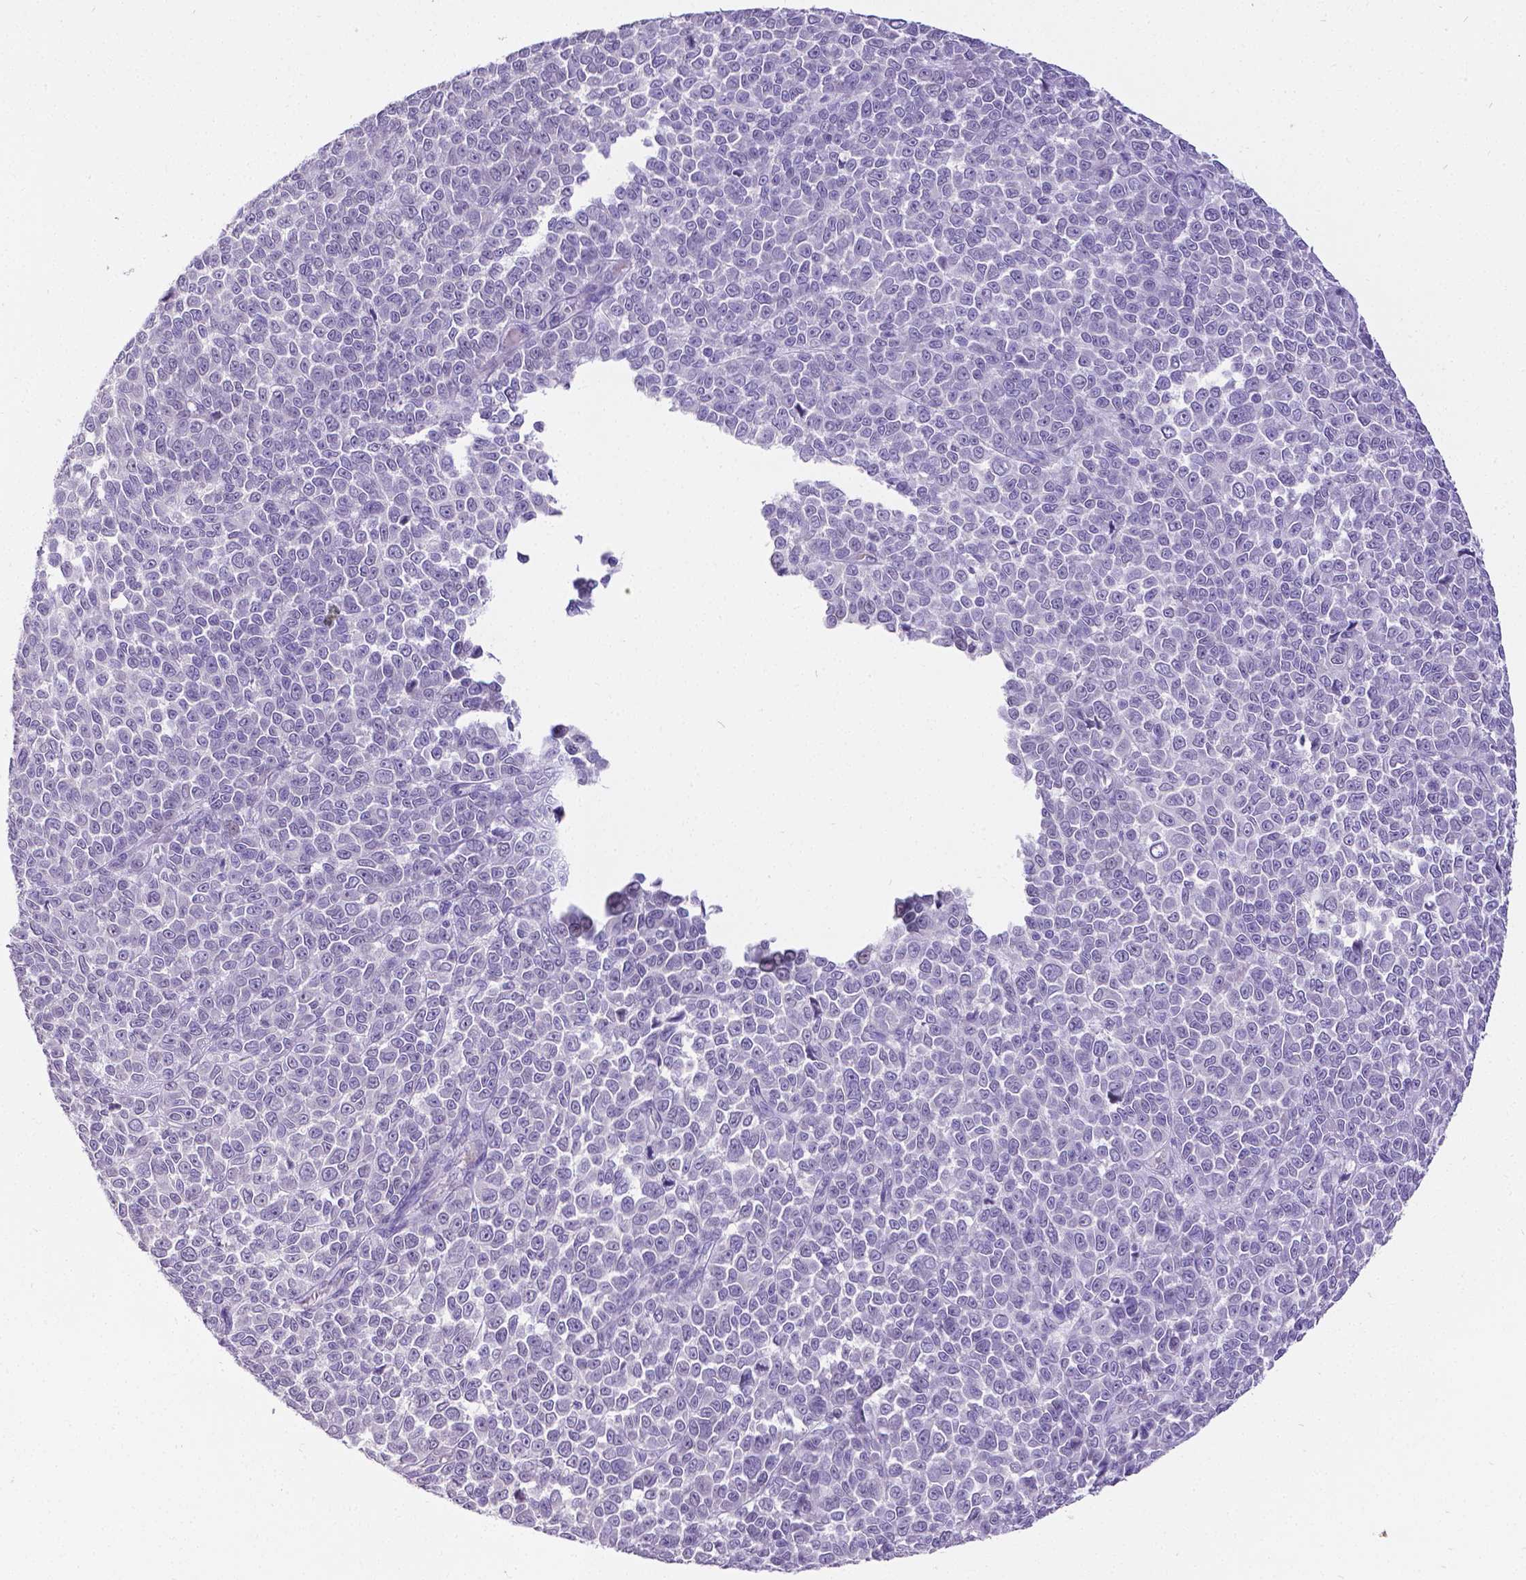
{"staining": {"intensity": "negative", "quantity": "none", "location": "none"}, "tissue": "melanoma", "cell_type": "Tumor cells", "image_type": "cancer", "snomed": [{"axis": "morphology", "description": "Malignant melanoma, NOS"}, {"axis": "topography", "description": "Skin"}], "caption": "IHC of malignant melanoma exhibits no positivity in tumor cells.", "gene": "SATB2", "patient": {"sex": "female", "age": 95}}